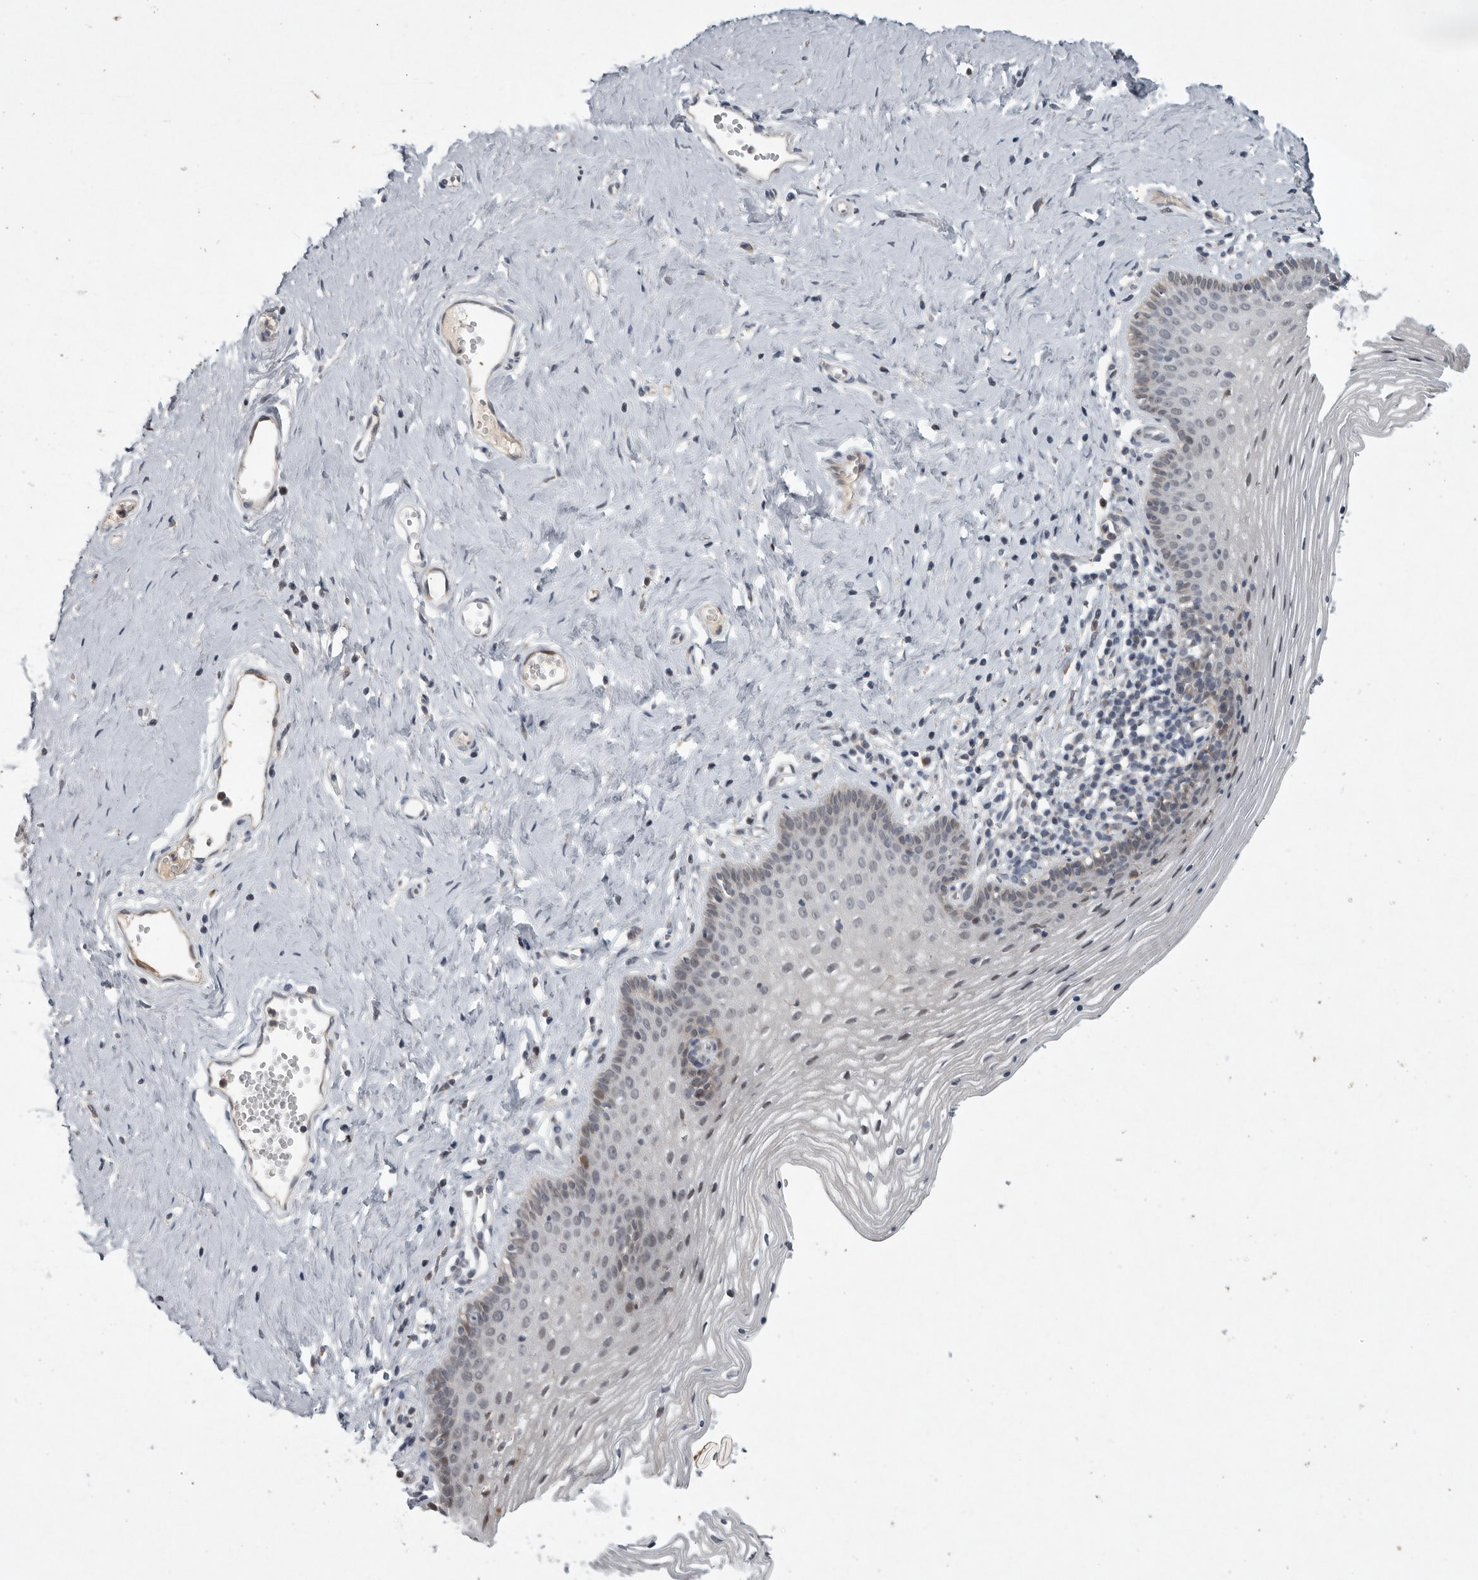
{"staining": {"intensity": "moderate", "quantity": "<25%", "location": "nuclear"}, "tissue": "vagina", "cell_type": "Squamous epithelial cells", "image_type": "normal", "snomed": [{"axis": "morphology", "description": "Normal tissue, NOS"}, {"axis": "topography", "description": "Vagina"}], "caption": "Brown immunohistochemical staining in normal vagina reveals moderate nuclear staining in approximately <25% of squamous epithelial cells. Nuclei are stained in blue.", "gene": "MAN2A1", "patient": {"sex": "female", "age": 32}}